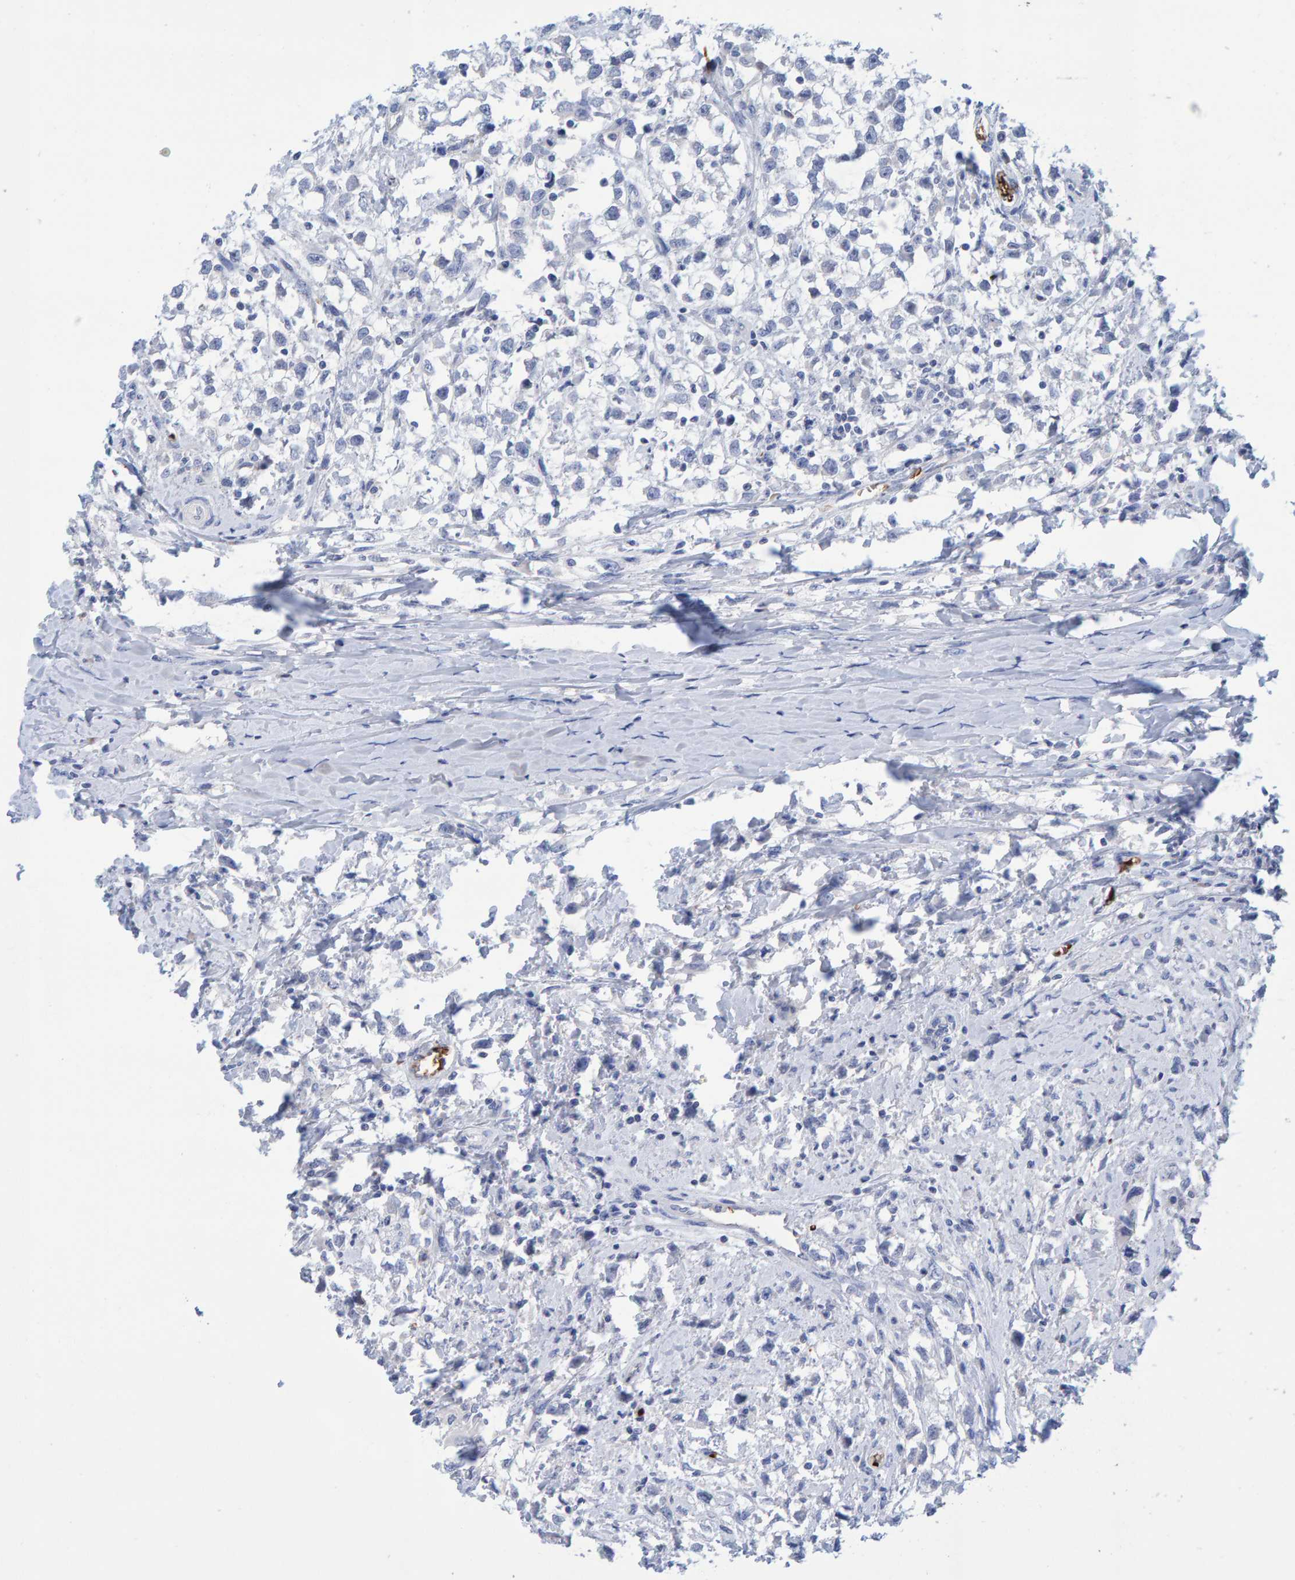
{"staining": {"intensity": "negative", "quantity": "none", "location": "none"}, "tissue": "testis cancer", "cell_type": "Tumor cells", "image_type": "cancer", "snomed": [{"axis": "morphology", "description": "Seminoma, NOS"}, {"axis": "morphology", "description": "Carcinoma, Embryonal, NOS"}, {"axis": "topography", "description": "Testis"}], "caption": "Testis cancer was stained to show a protein in brown. There is no significant staining in tumor cells.", "gene": "VPS9D1", "patient": {"sex": "male", "age": 51}}